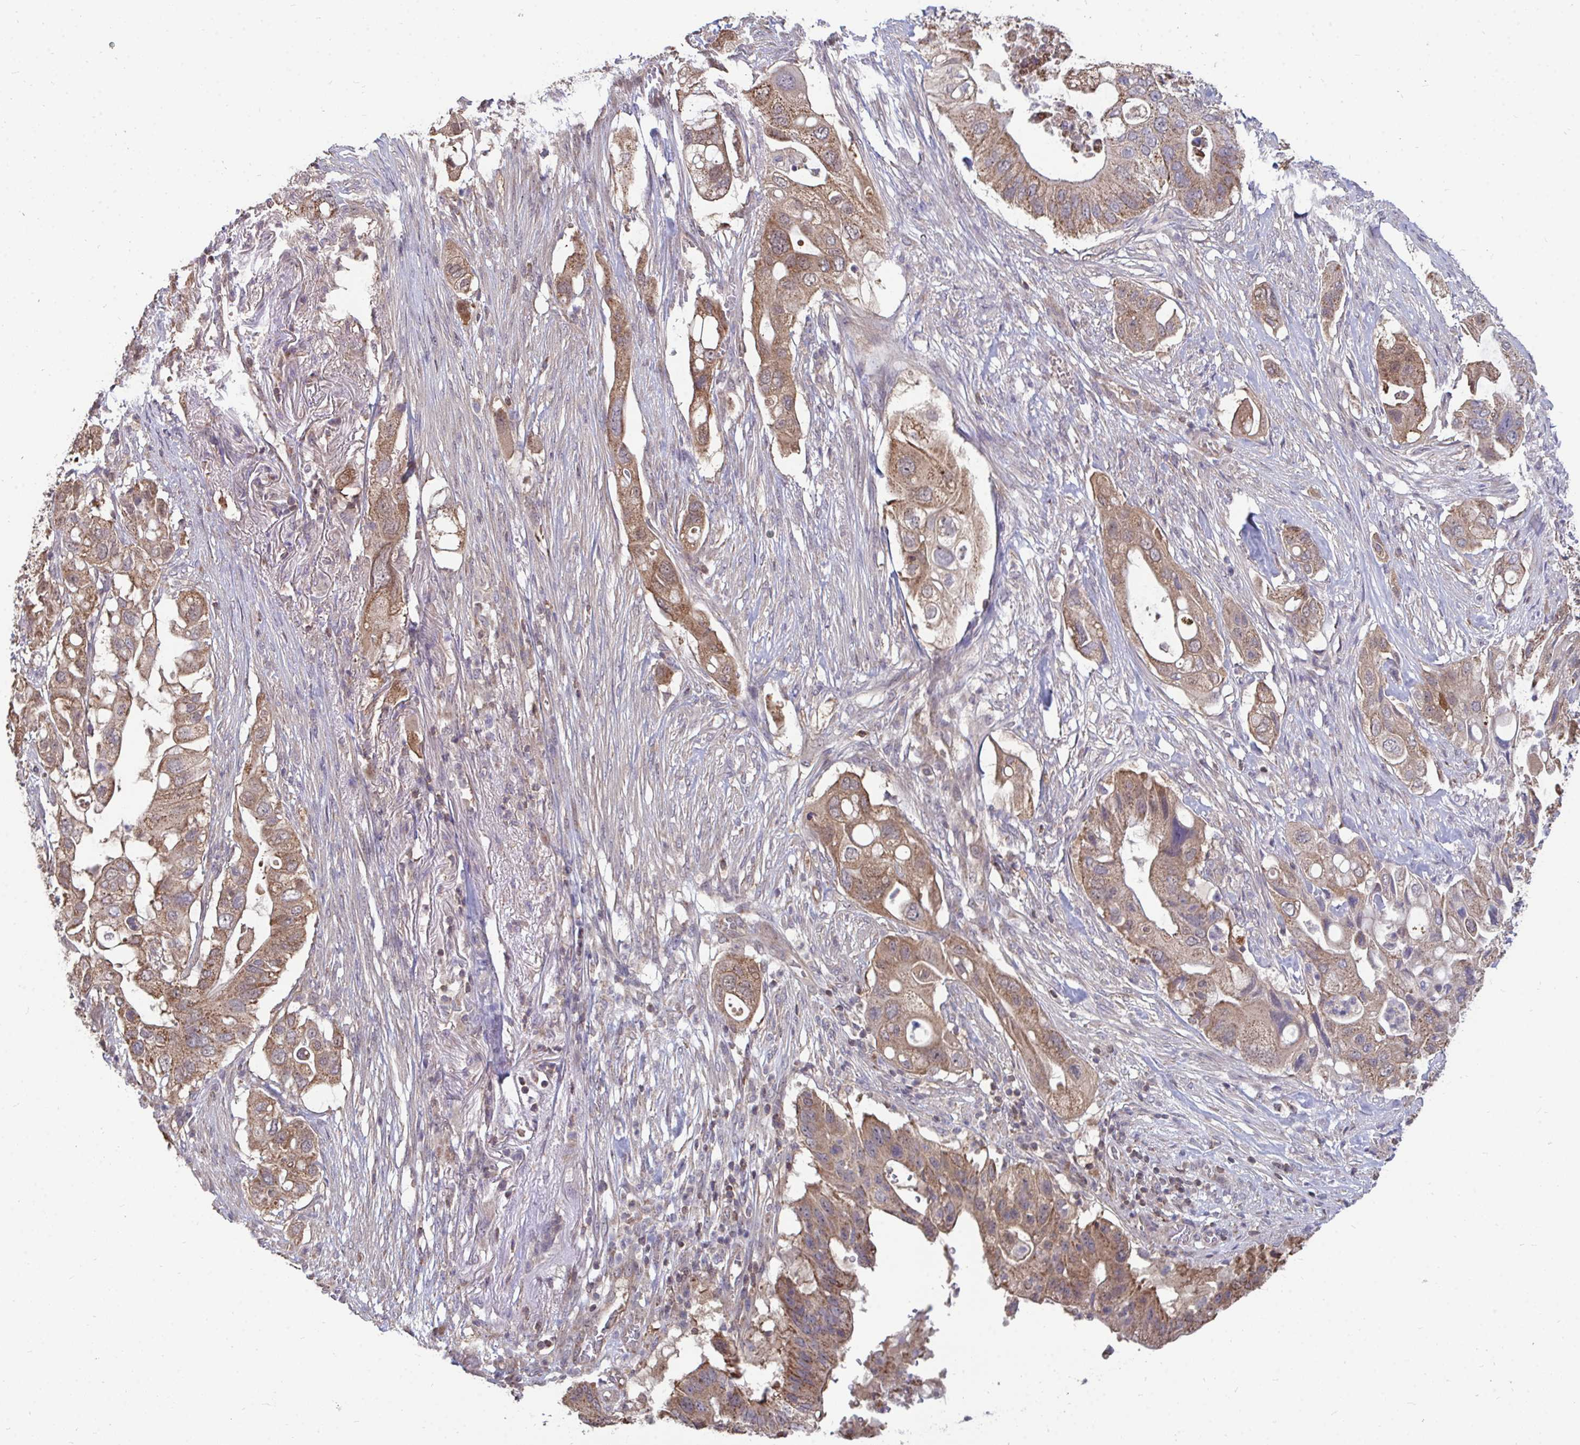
{"staining": {"intensity": "moderate", "quantity": ">75%", "location": "cytoplasmic/membranous"}, "tissue": "pancreatic cancer", "cell_type": "Tumor cells", "image_type": "cancer", "snomed": [{"axis": "morphology", "description": "Adenocarcinoma, NOS"}, {"axis": "topography", "description": "Pancreas"}], "caption": "Immunohistochemical staining of adenocarcinoma (pancreatic) exhibits medium levels of moderate cytoplasmic/membranous staining in approximately >75% of tumor cells.", "gene": "DNAJA2", "patient": {"sex": "female", "age": 72}}